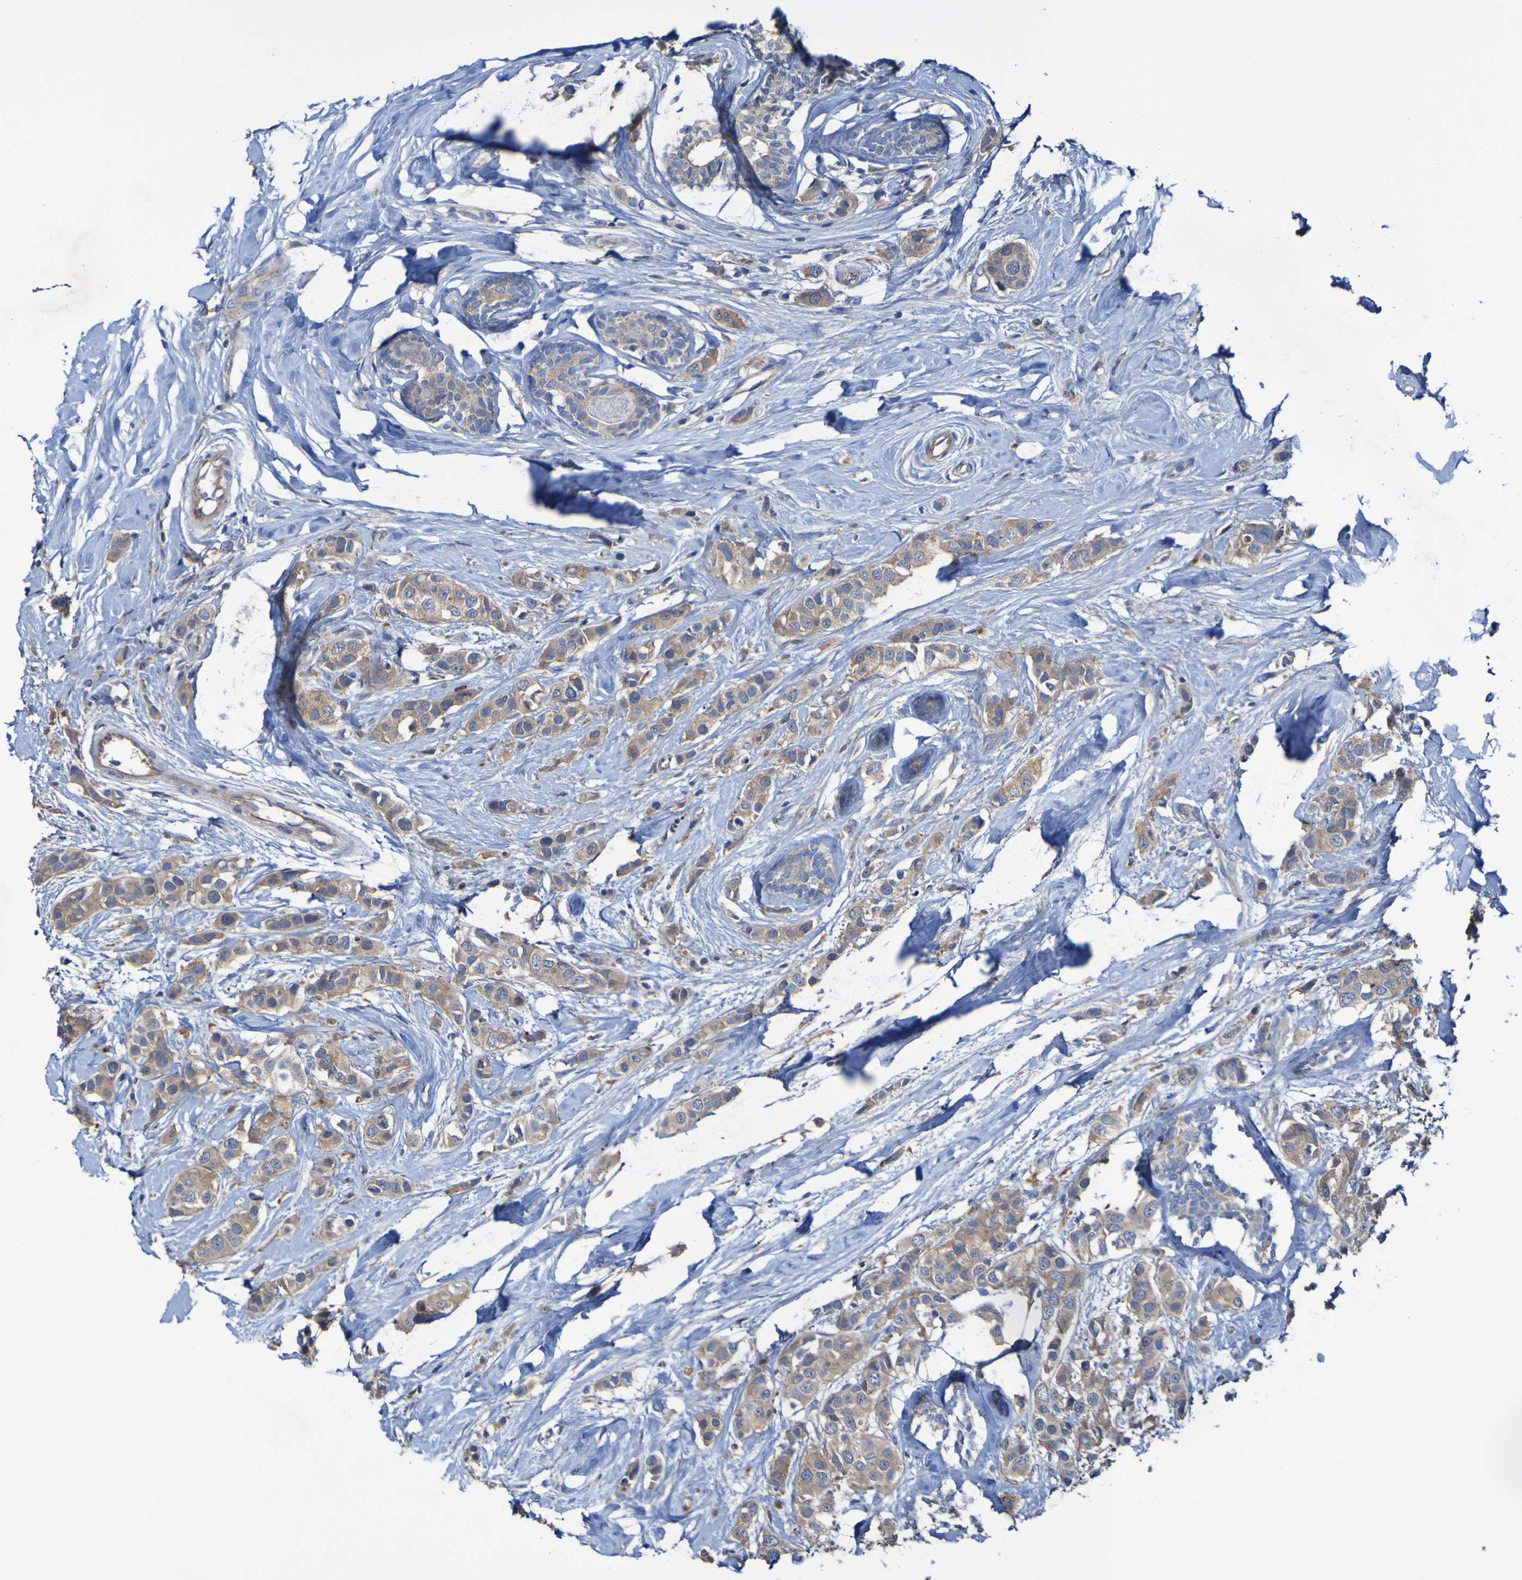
{"staining": {"intensity": "moderate", "quantity": ">75%", "location": "cytoplasmic/membranous"}, "tissue": "breast cancer", "cell_type": "Tumor cells", "image_type": "cancer", "snomed": [{"axis": "morphology", "description": "Normal tissue, NOS"}, {"axis": "morphology", "description": "Duct carcinoma"}, {"axis": "topography", "description": "Breast"}], "caption": "IHC (DAB) staining of human breast cancer exhibits moderate cytoplasmic/membranous protein expression in approximately >75% of tumor cells.", "gene": "ARHGEF16", "patient": {"sex": "female", "age": 50}}